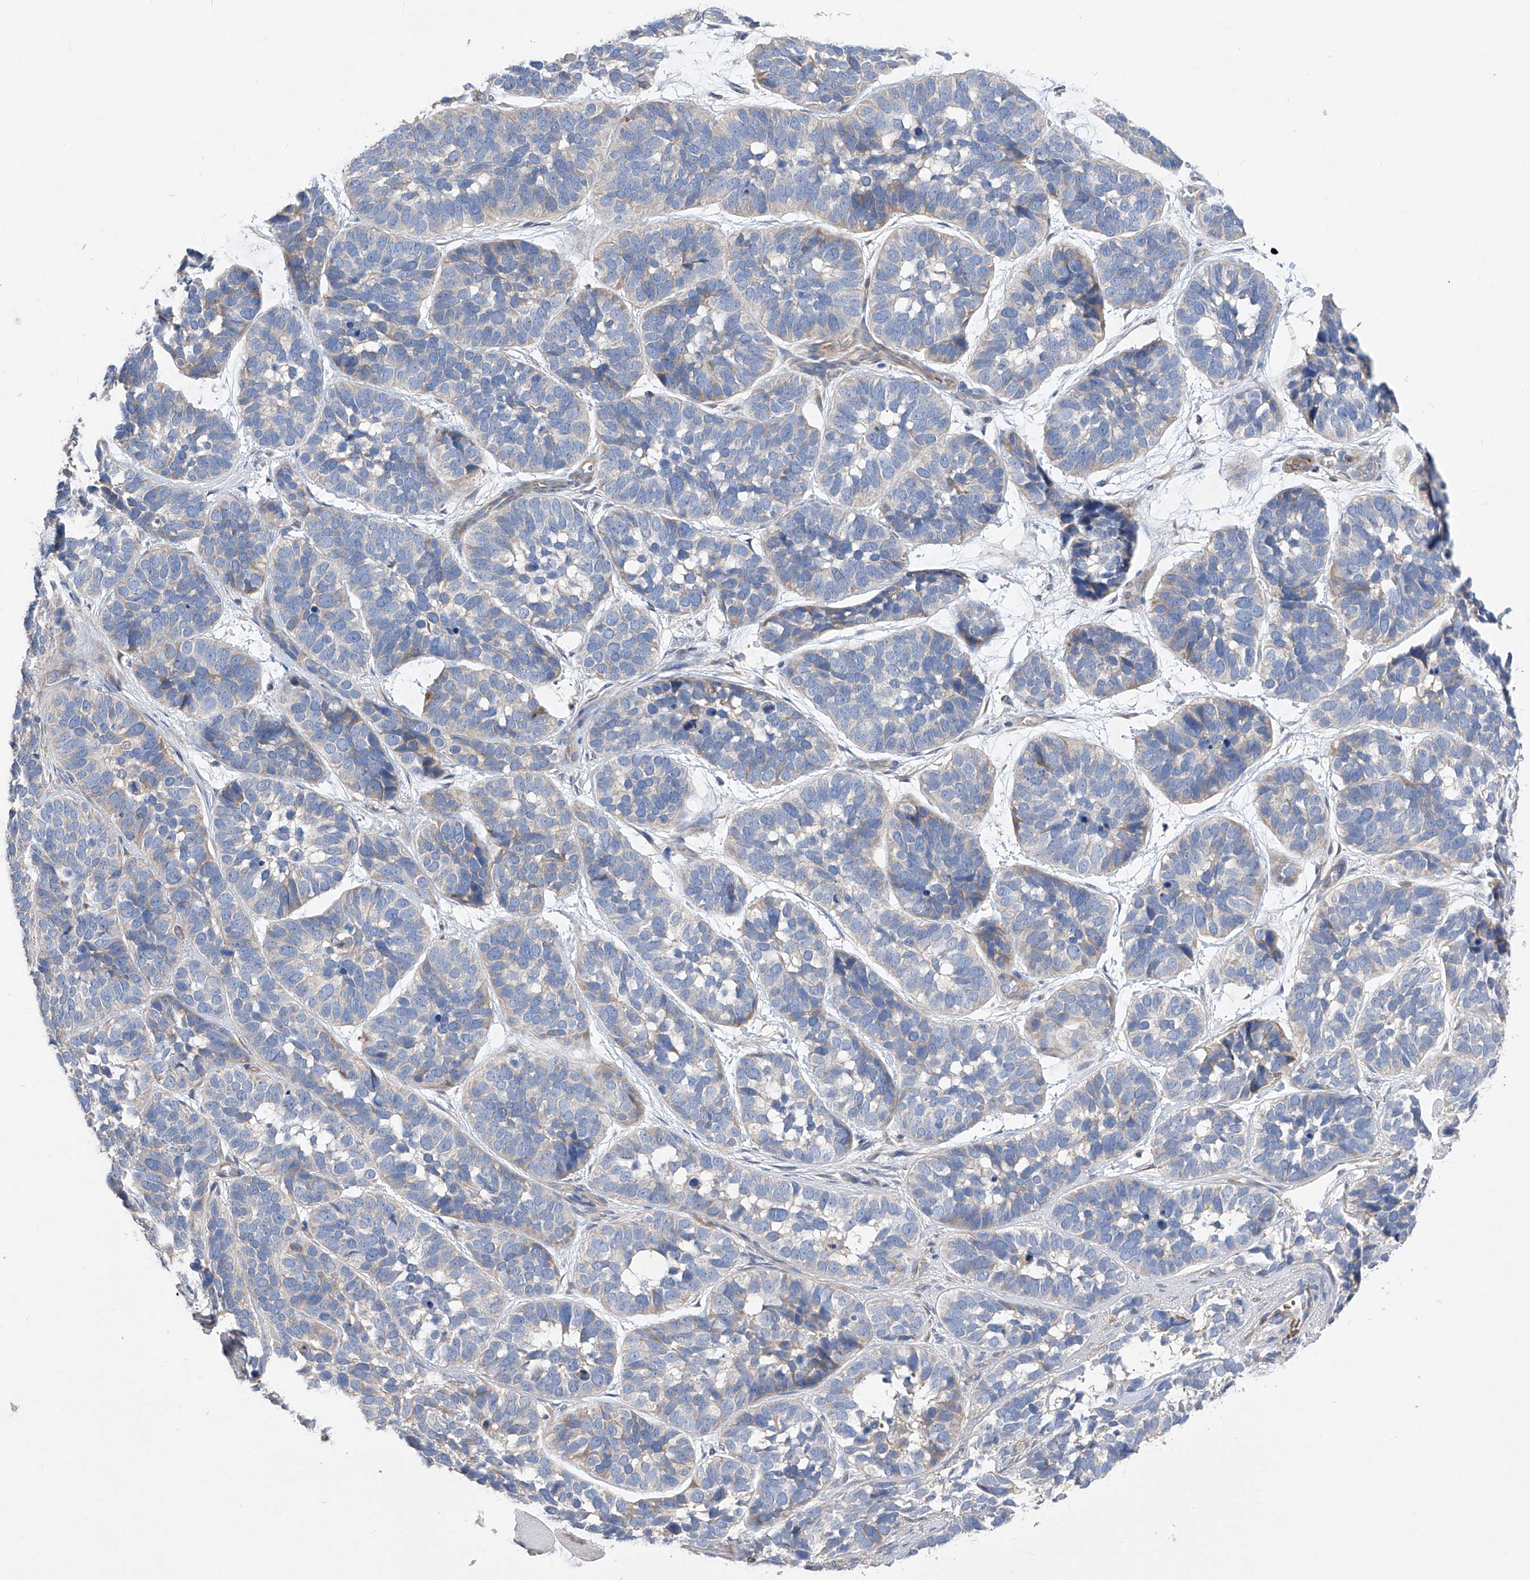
{"staining": {"intensity": "weak", "quantity": "<25%", "location": "cytoplasmic/membranous"}, "tissue": "skin cancer", "cell_type": "Tumor cells", "image_type": "cancer", "snomed": [{"axis": "morphology", "description": "Basal cell carcinoma"}, {"axis": "topography", "description": "Skin"}], "caption": "Skin cancer was stained to show a protein in brown. There is no significant positivity in tumor cells.", "gene": "NFATC4", "patient": {"sex": "male", "age": 62}}